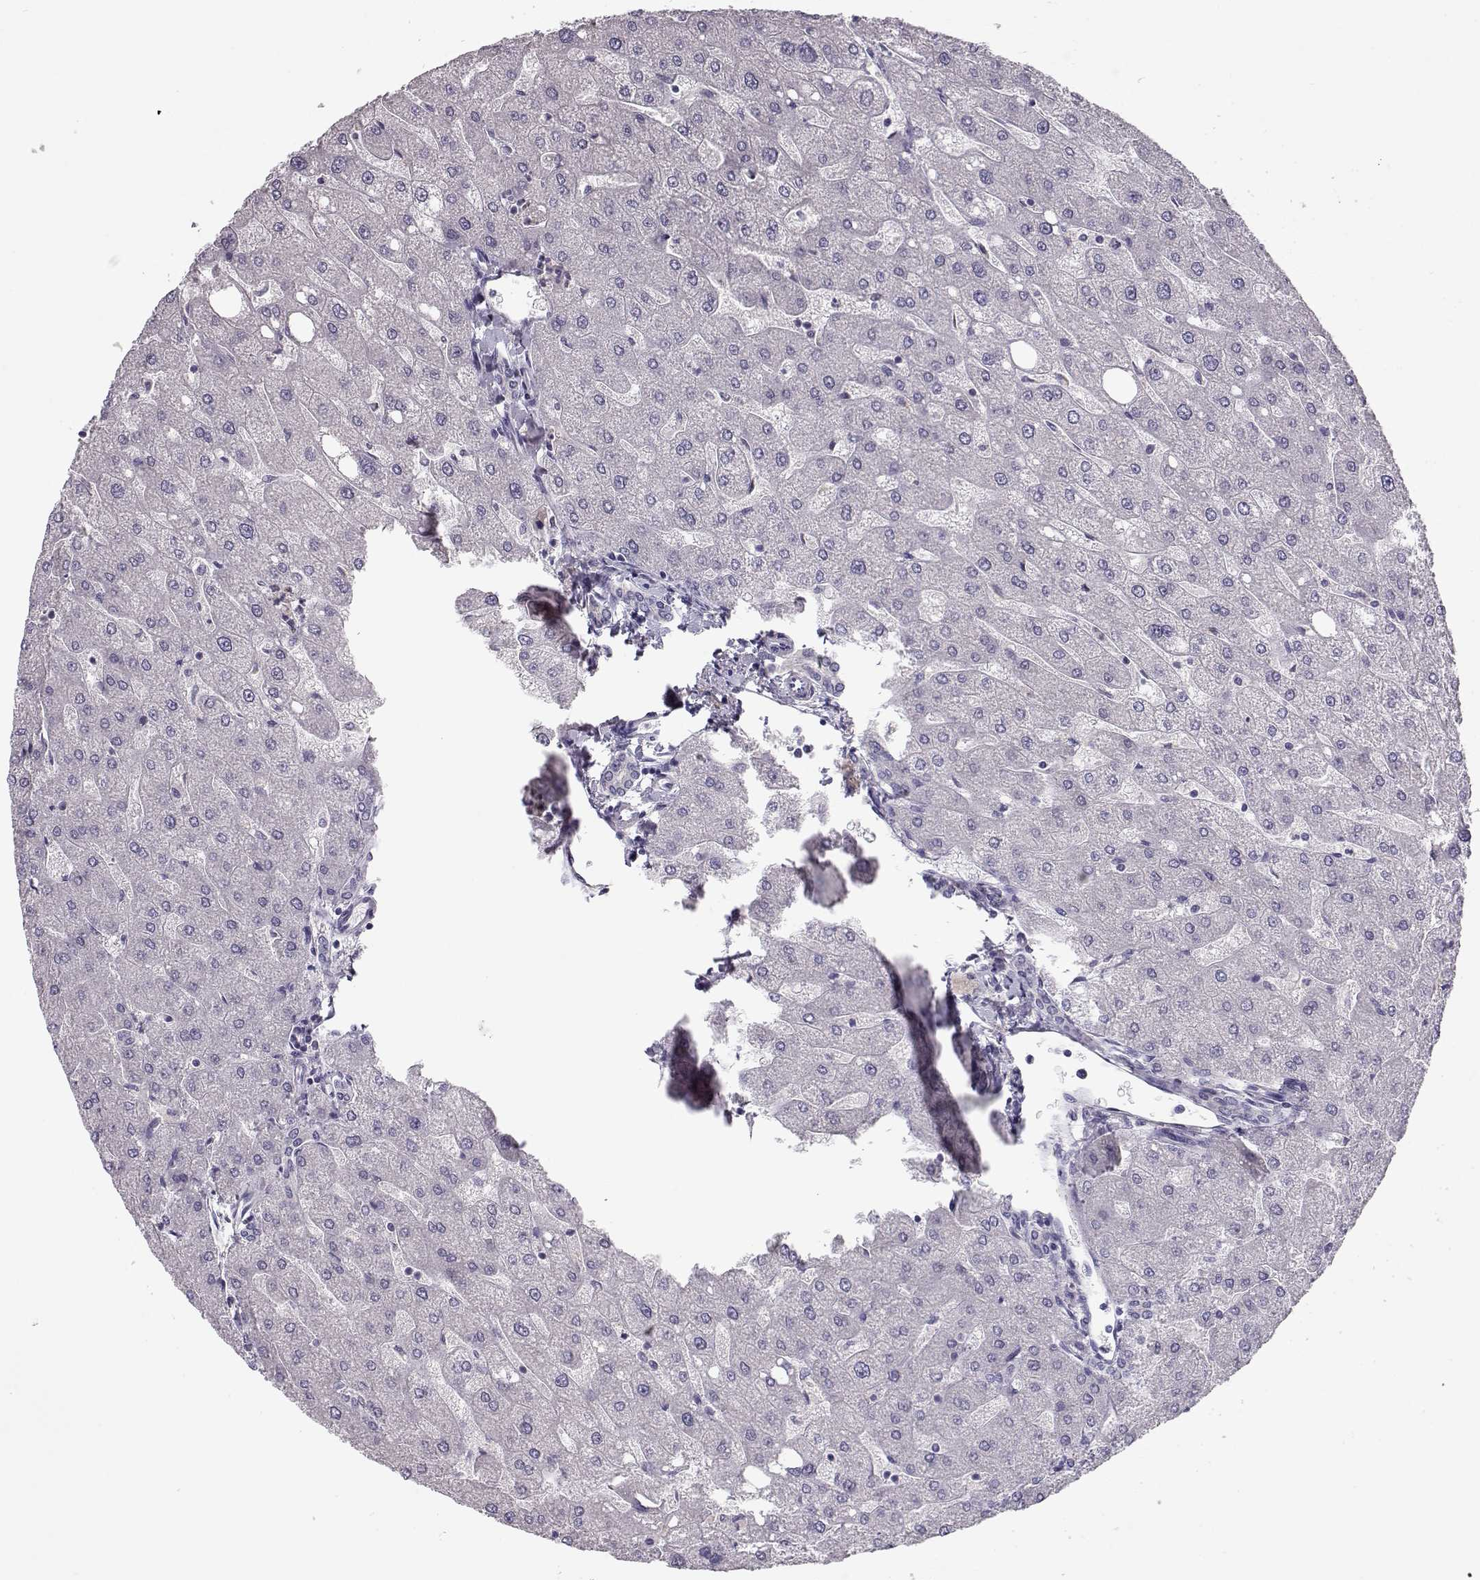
{"staining": {"intensity": "negative", "quantity": "none", "location": "none"}, "tissue": "liver", "cell_type": "Cholangiocytes", "image_type": "normal", "snomed": [{"axis": "morphology", "description": "Normal tissue, NOS"}, {"axis": "topography", "description": "Liver"}], "caption": "Immunohistochemical staining of benign human liver shows no significant staining in cholangiocytes. The staining is performed using DAB brown chromogen with nuclei counter-stained in using hematoxylin.", "gene": "GRK1", "patient": {"sex": "male", "age": 67}}